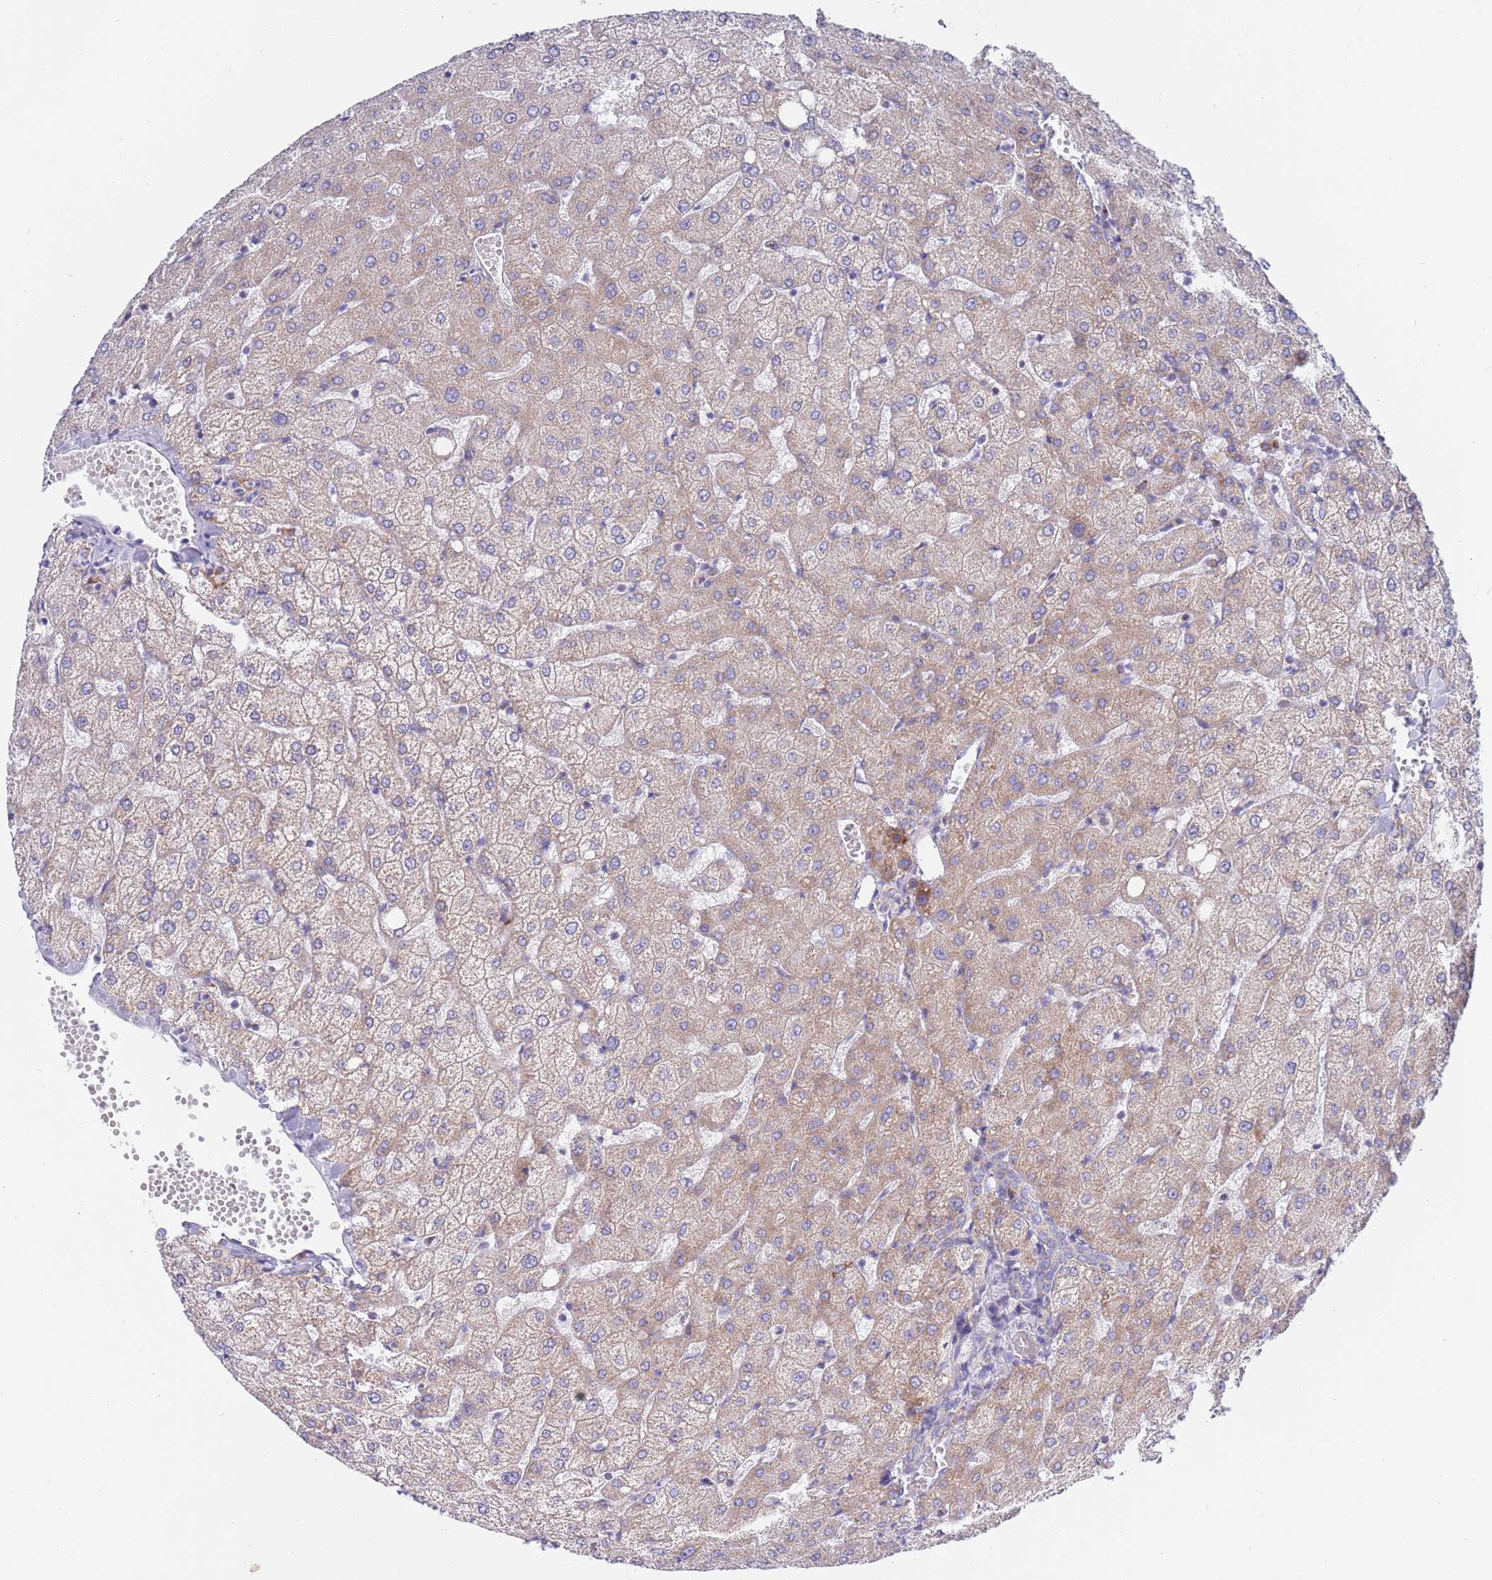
{"staining": {"intensity": "negative", "quantity": "none", "location": "none"}, "tissue": "liver", "cell_type": "Cholangiocytes", "image_type": "normal", "snomed": [{"axis": "morphology", "description": "Normal tissue, NOS"}, {"axis": "topography", "description": "Liver"}], "caption": "IHC histopathology image of unremarkable liver stained for a protein (brown), which reveals no staining in cholangiocytes. (DAB (3,3'-diaminobenzidine) immunohistochemistry (IHC) with hematoxylin counter stain).", "gene": "EMC8", "patient": {"sex": "female", "age": 54}}